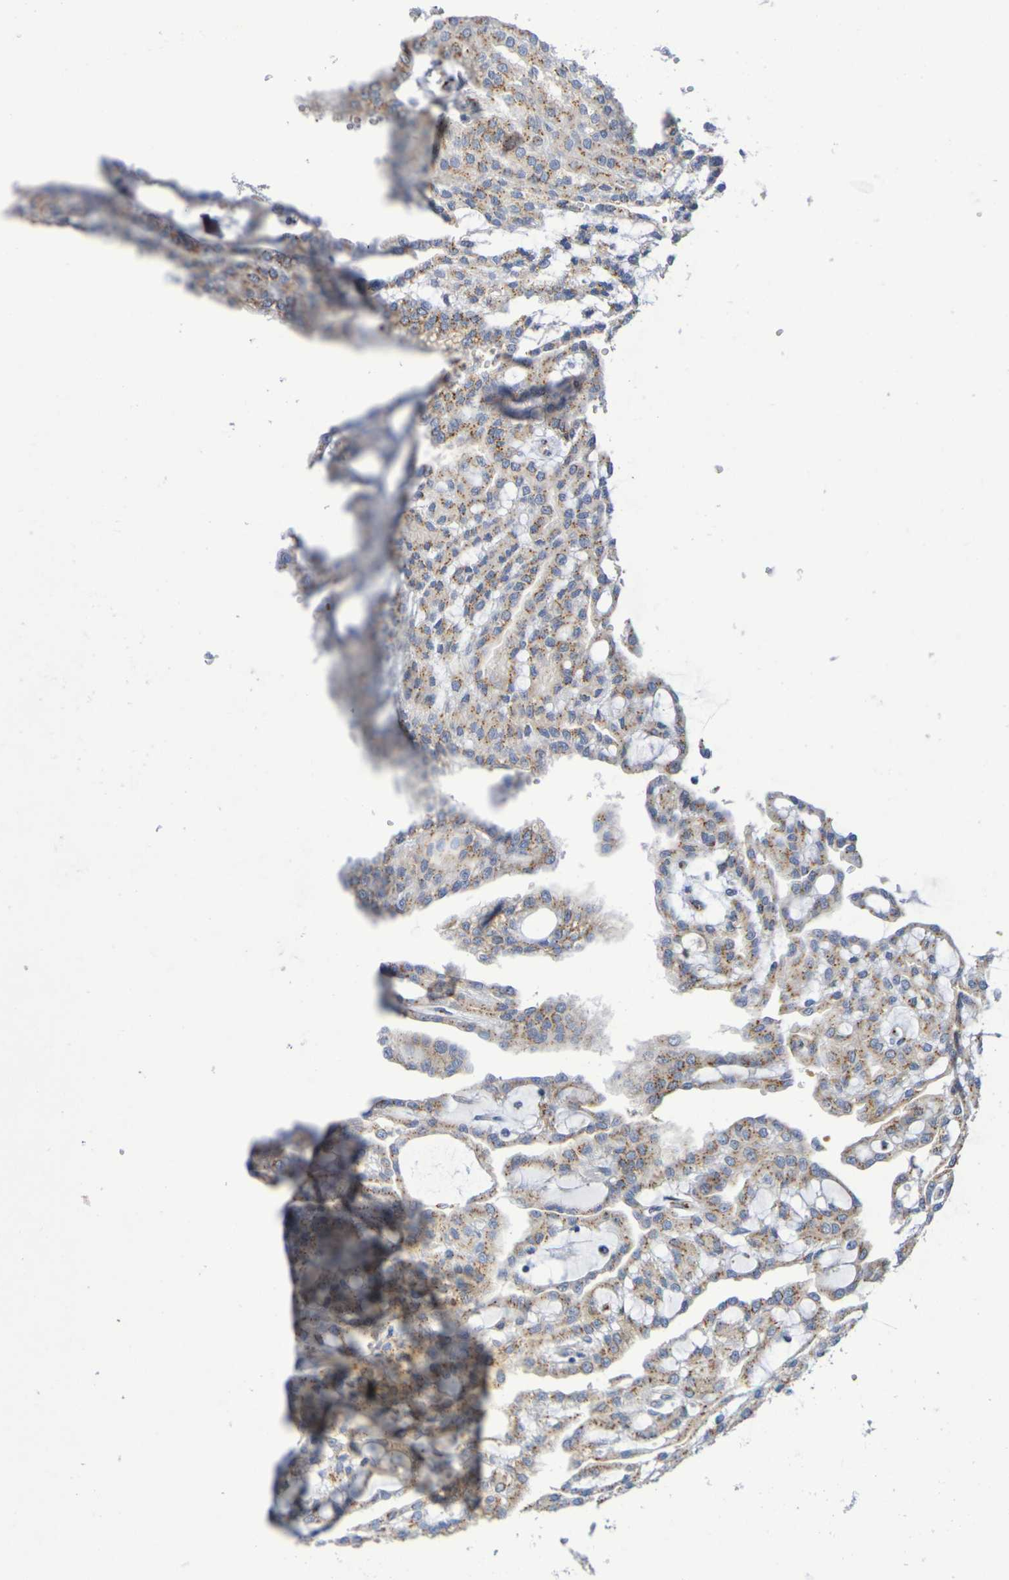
{"staining": {"intensity": "weak", "quantity": ">75%", "location": "cytoplasmic/membranous"}, "tissue": "renal cancer", "cell_type": "Tumor cells", "image_type": "cancer", "snomed": [{"axis": "morphology", "description": "Adenocarcinoma, NOS"}, {"axis": "topography", "description": "Kidney"}], "caption": "An immunohistochemistry histopathology image of neoplastic tissue is shown. Protein staining in brown highlights weak cytoplasmic/membranous positivity in adenocarcinoma (renal) within tumor cells.", "gene": "DCP2", "patient": {"sex": "male", "age": 63}}